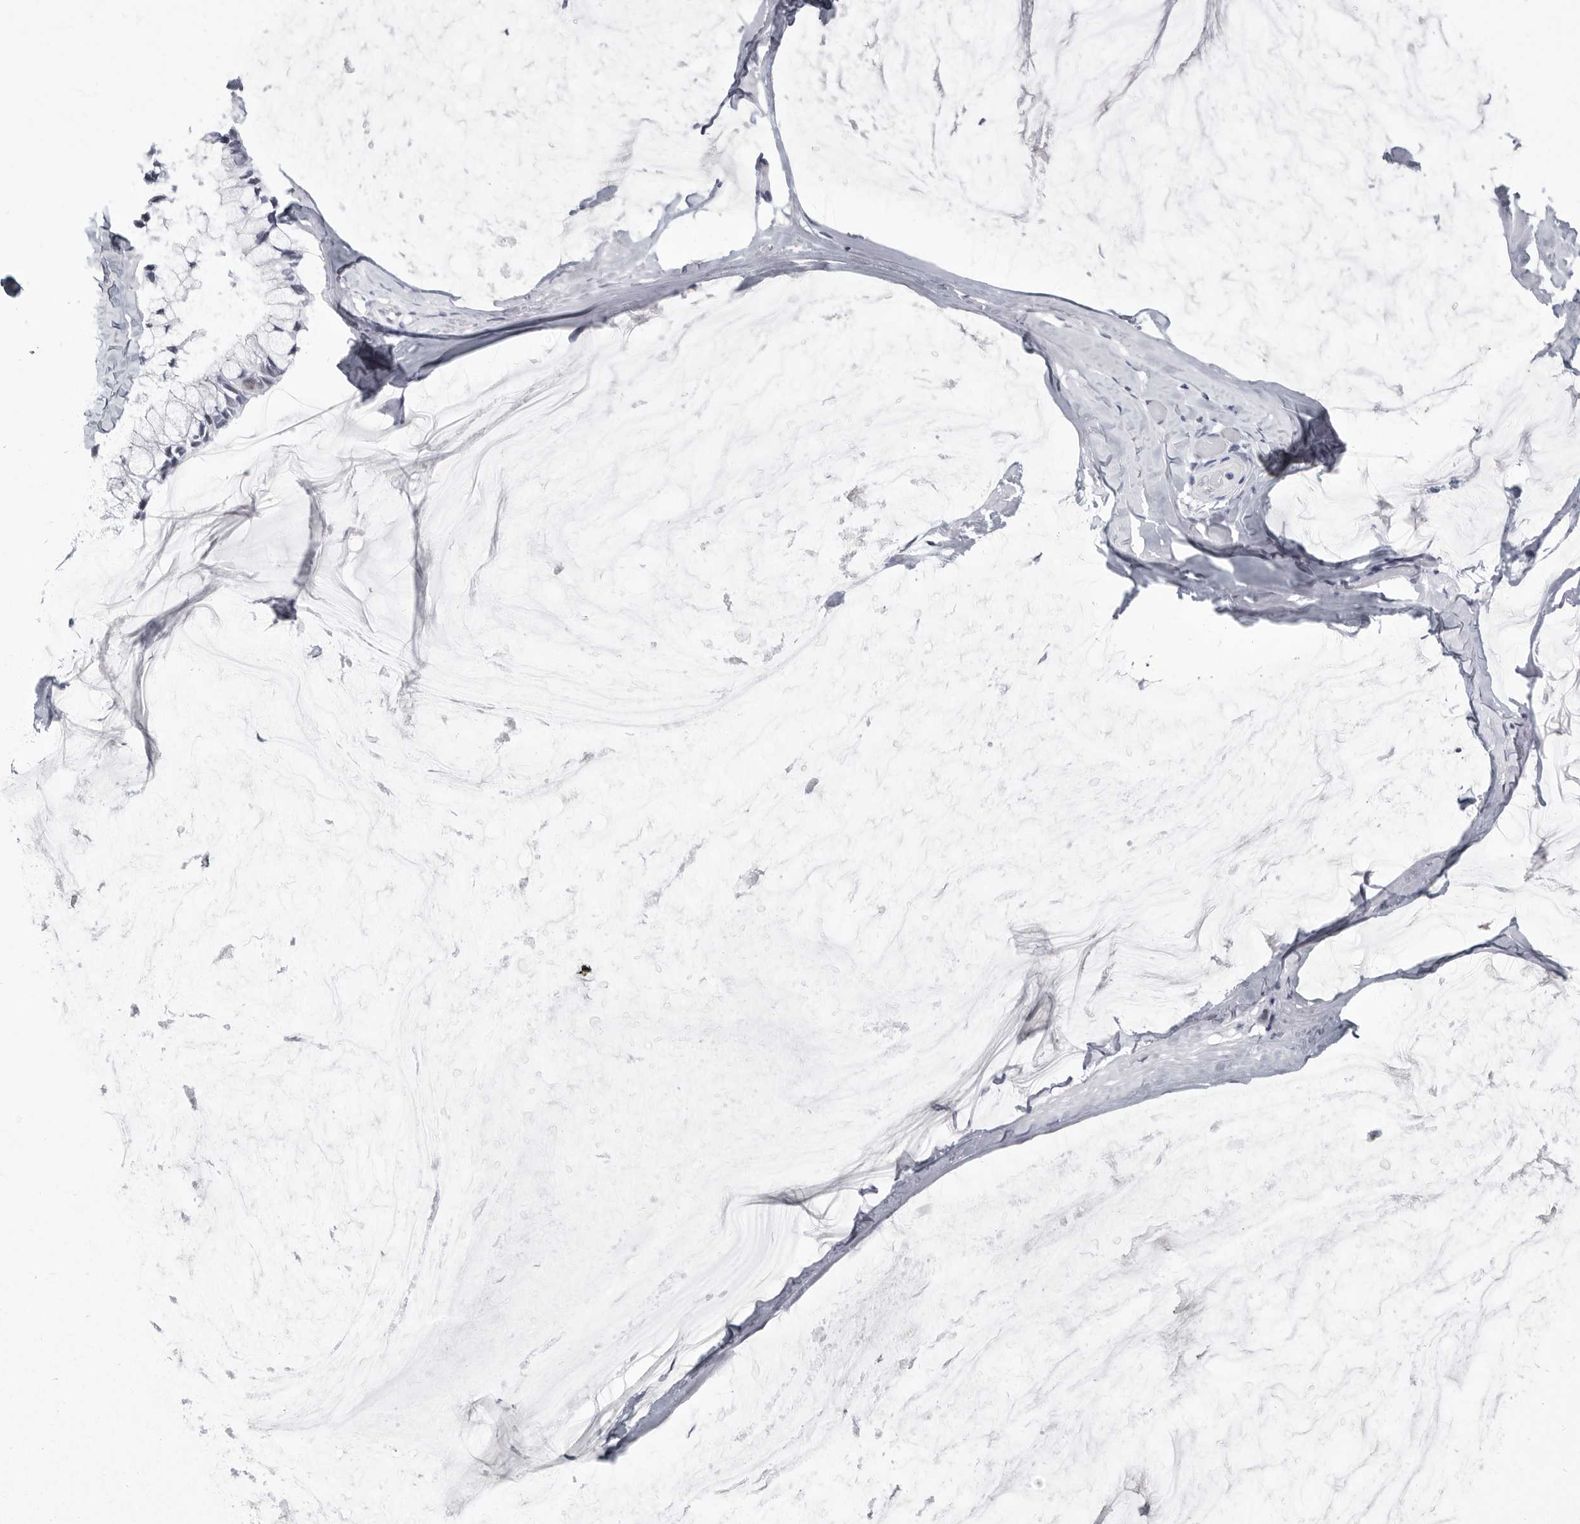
{"staining": {"intensity": "negative", "quantity": "none", "location": "none"}, "tissue": "ovarian cancer", "cell_type": "Tumor cells", "image_type": "cancer", "snomed": [{"axis": "morphology", "description": "Cystadenocarcinoma, mucinous, NOS"}, {"axis": "topography", "description": "Ovary"}], "caption": "Protein analysis of ovarian cancer (mucinous cystadenocarcinoma) exhibits no significant positivity in tumor cells.", "gene": "WRAP73", "patient": {"sex": "female", "age": 39}}